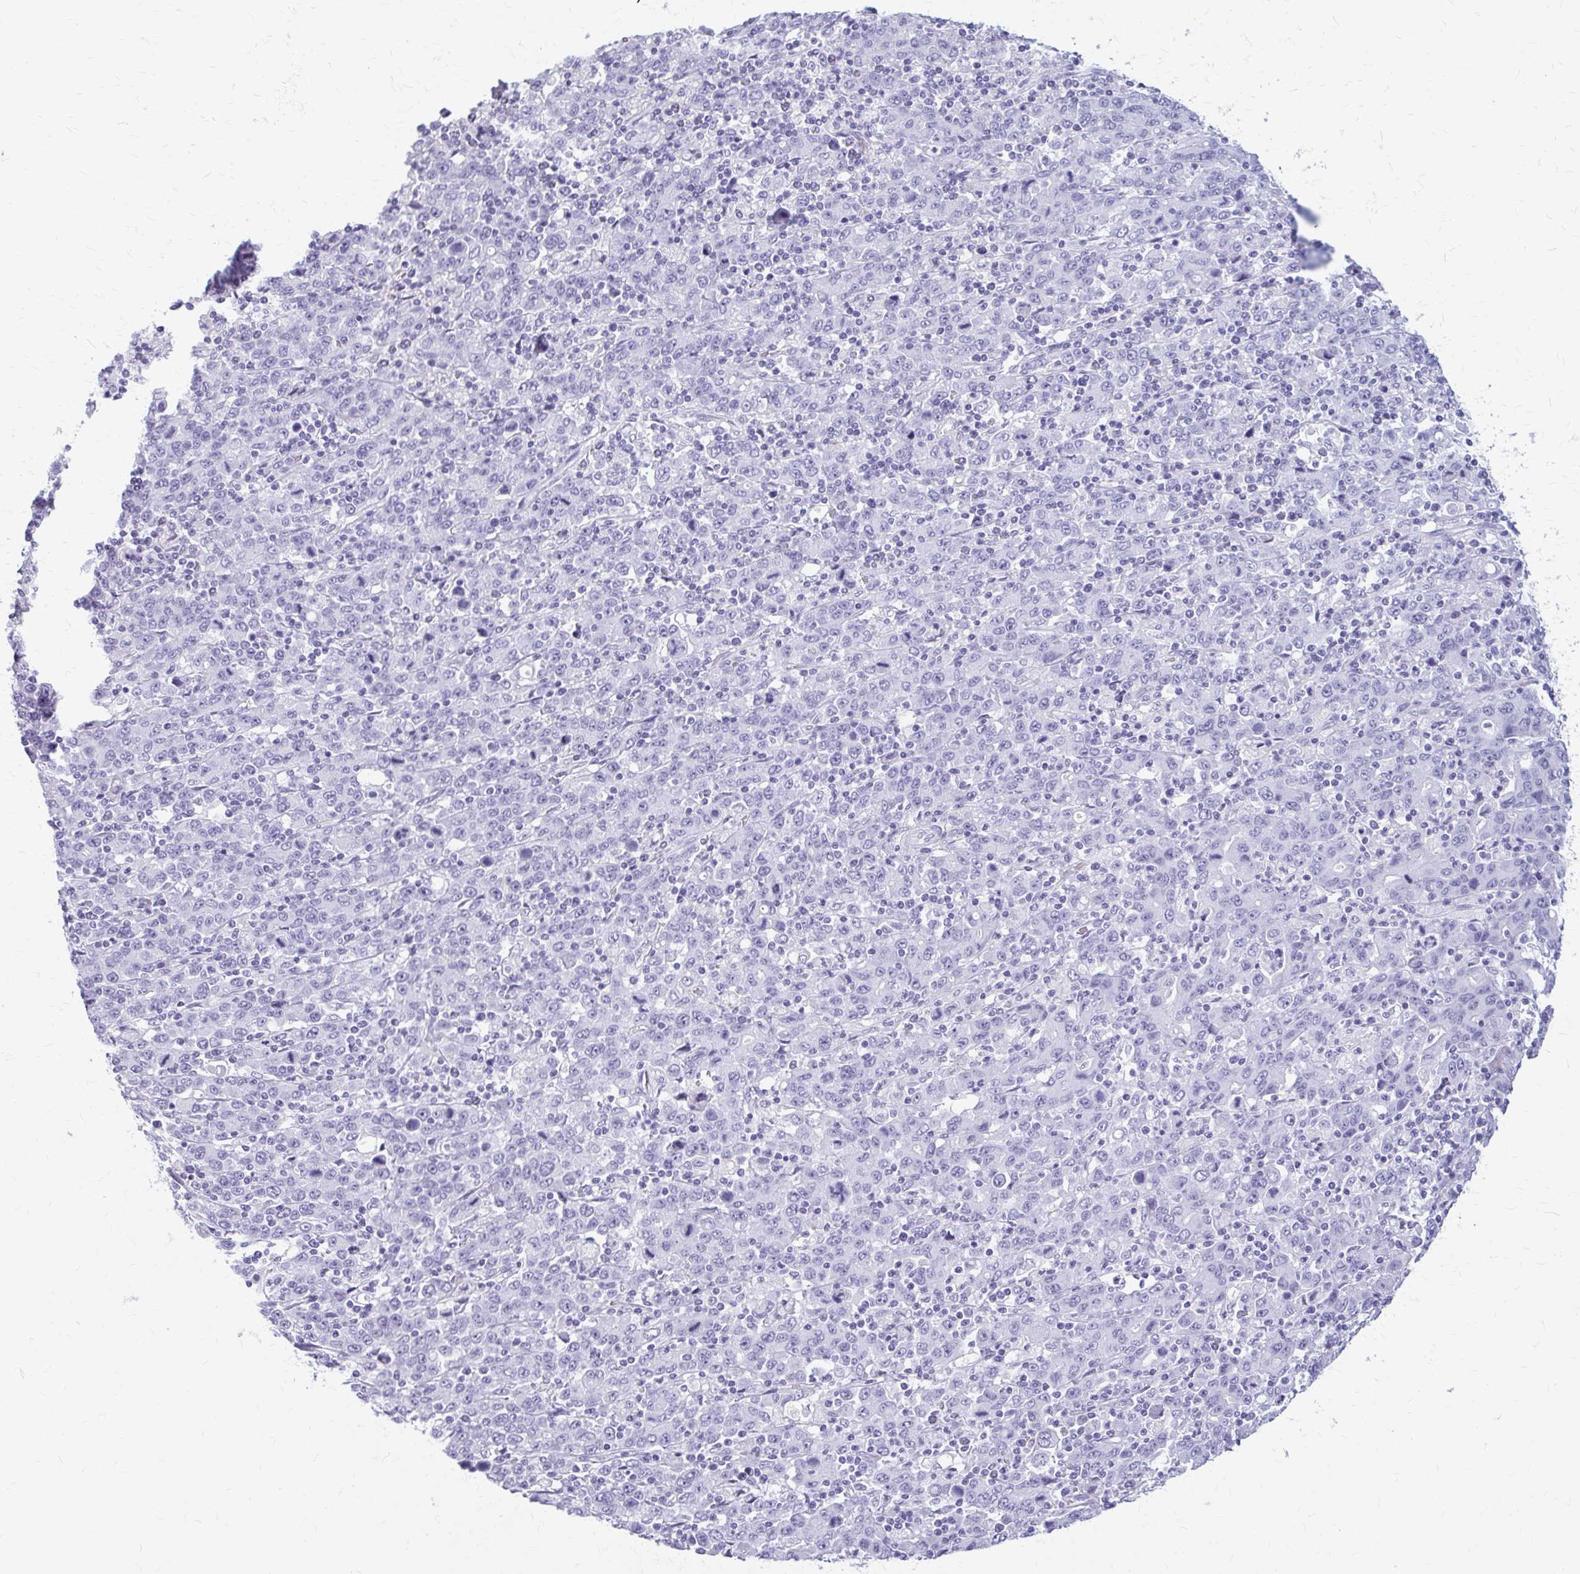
{"staining": {"intensity": "negative", "quantity": "none", "location": "none"}, "tissue": "stomach cancer", "cell_type": "Tumor cells", "image_type": "cancer", "snomed": [{"axis": "morphology", "description": "Adenocarcinoma, NOS"}, {"axis": "topography", "description": "Stomach, upper"}], "caption": "Protein analysis of stomach adenocarcinoma reveals no significant expression in tumor cells.", "gene": "KLHDC7A", "patient": {"sex": "male", "age": 69}}